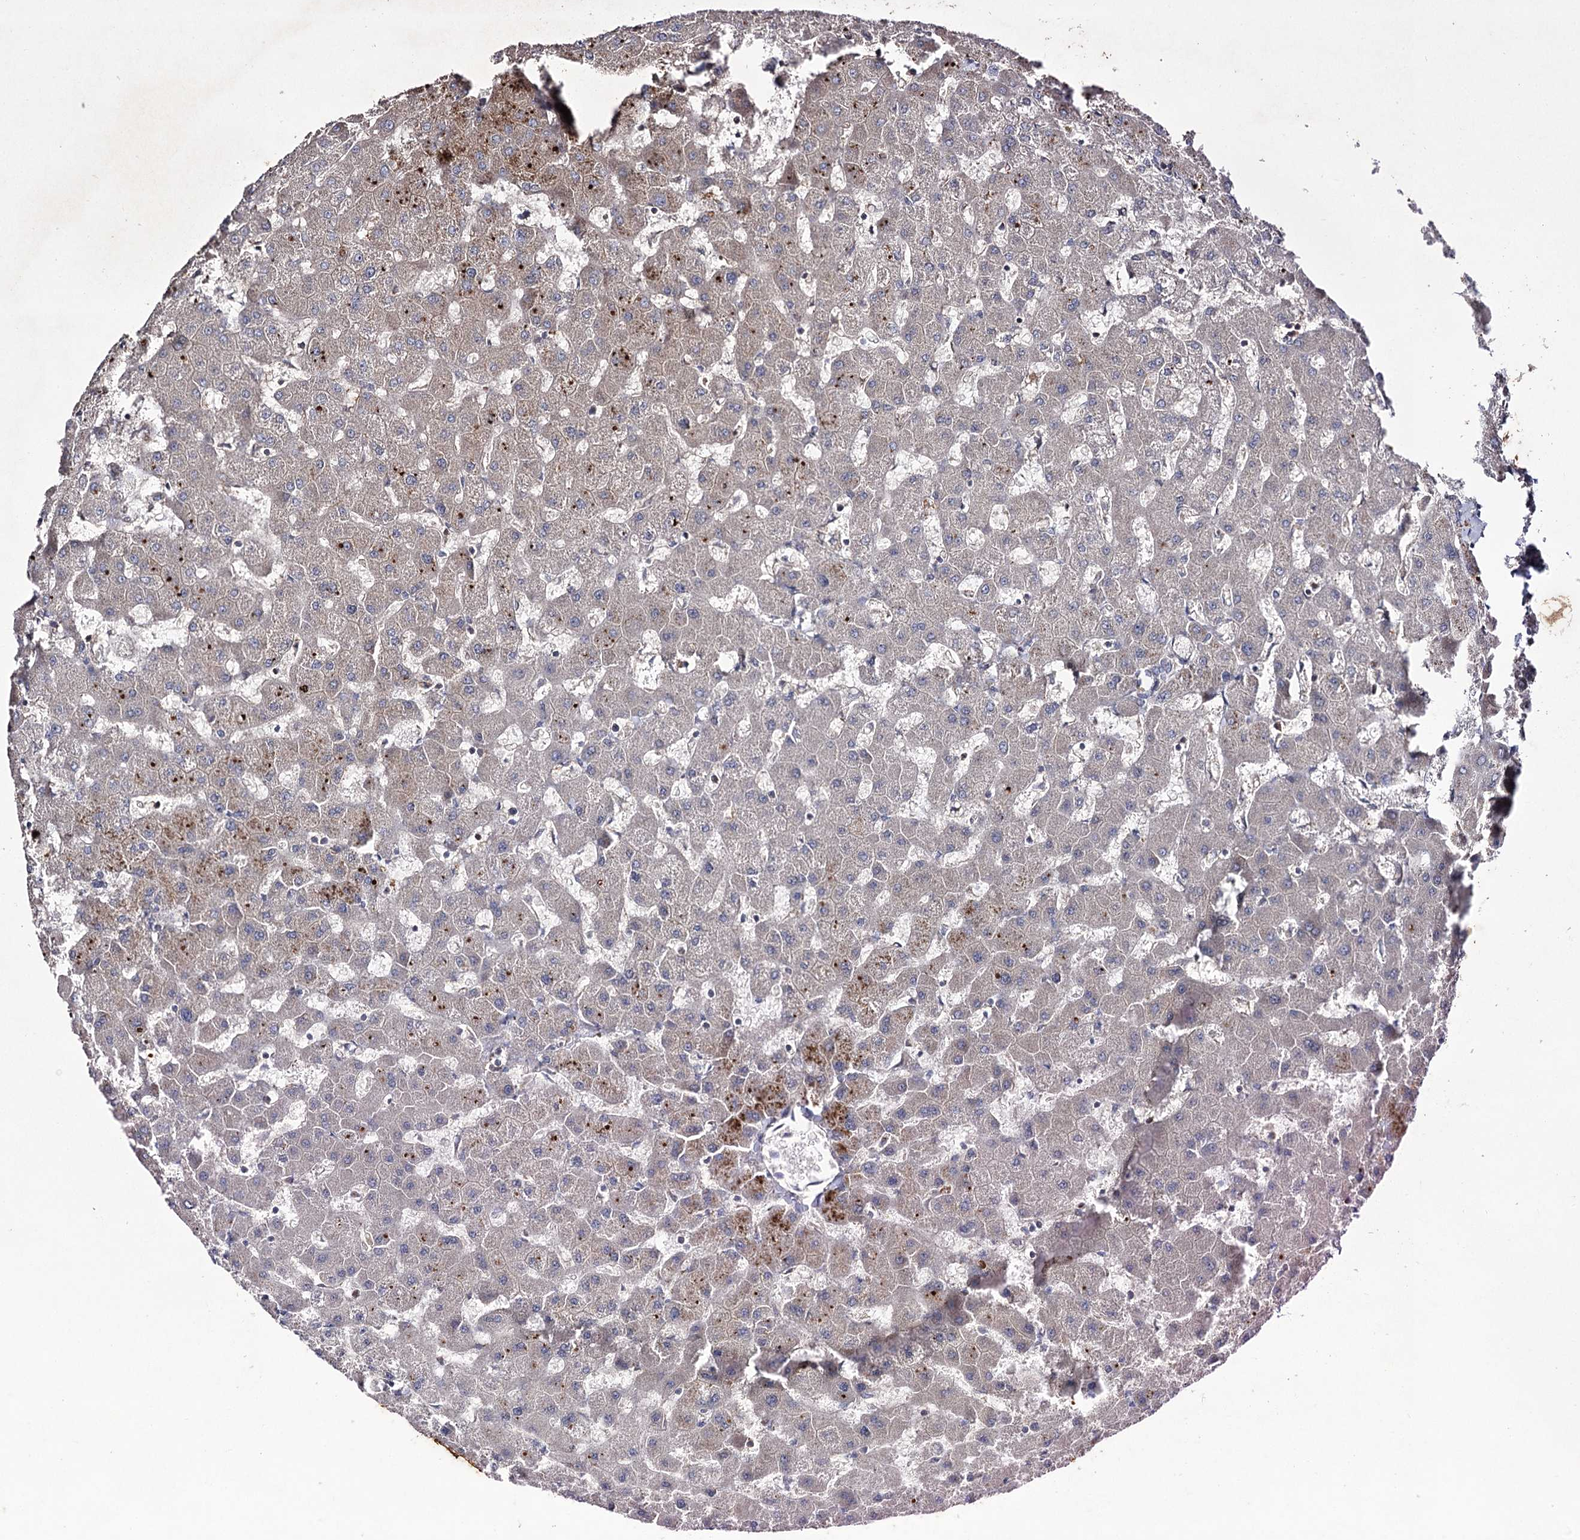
{"staining": {"intensity": "moderate", "quantity": ">75%", "location": "cytoplasmic/membranous"}, "tissue": "liver", "cell_type": "Cholangiocytes", "image_type": "normal", "snomed": [{"axis": "morphology", "description": "Normal tissue, NOS"}, {"axis": "topography", "description": "Liver"}], "caption": "Immunohistochemical staining of benign liver demonstrates >75% levels of moderate cytoplasmic/membranous protein positivity in approximately >75% of cholangiocytes.", "gene": "KIAA0825", "patient": {"sex": "female", "age": 63}}